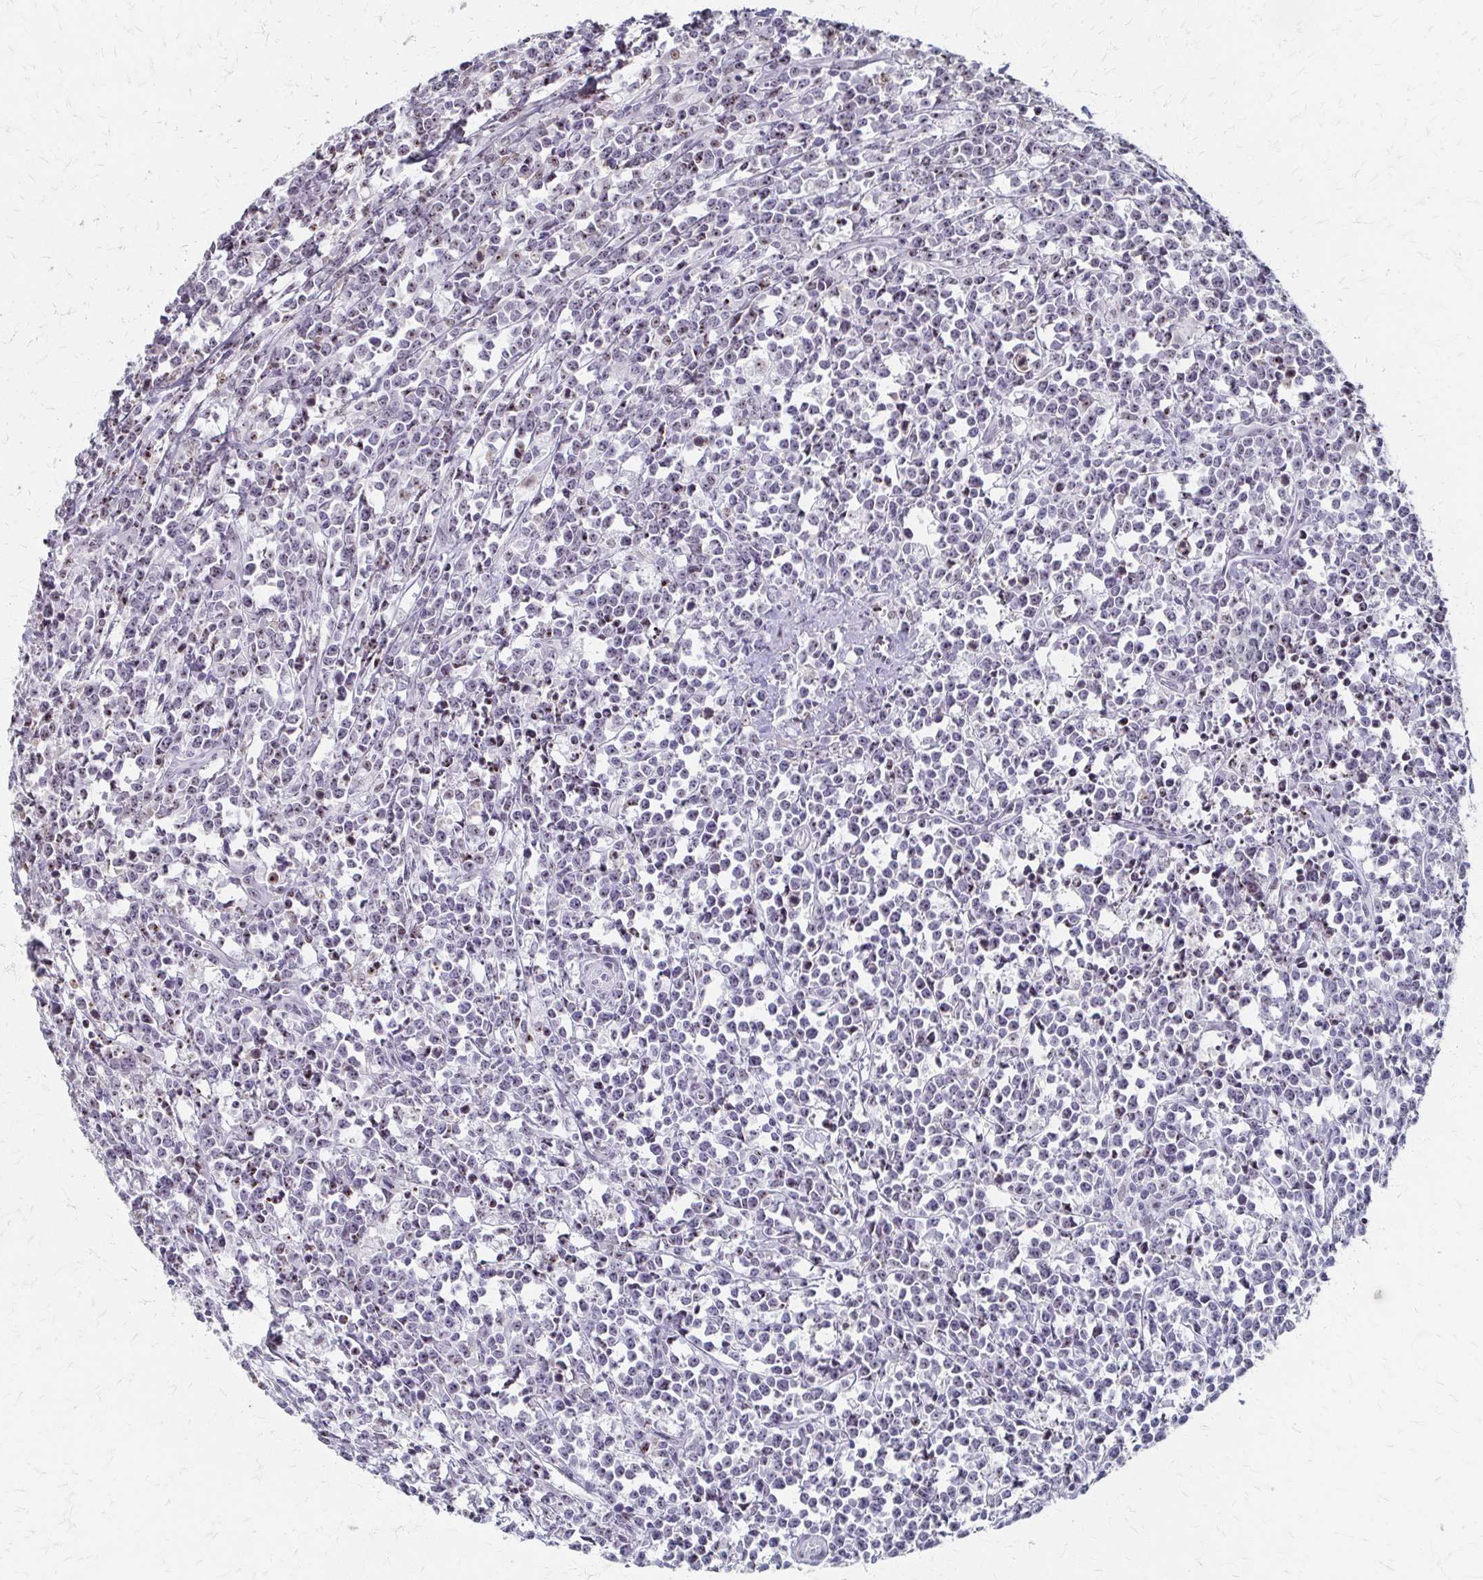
{"staining": {"intensity": "weak", "quantity": "25%-75%", "location": "nuclear"}, "tissue": "lymphoma", "cell_type": "Tumor cells", "image_type": "cancer", "snomed": [{"axis": "morphology", "description": "Malignant lymphoma, non-Hodgkin's type, High grade"}, {"axis": "topography", "description": "Small intestine"}], "caption": "Lymphoma stained with DAB IHC demonstrates low levels of weak nuclear expression in approximately 25%-75% of tumor cells.", "gene": "PES1", "patient": {"sex": "female", "age": 56}}